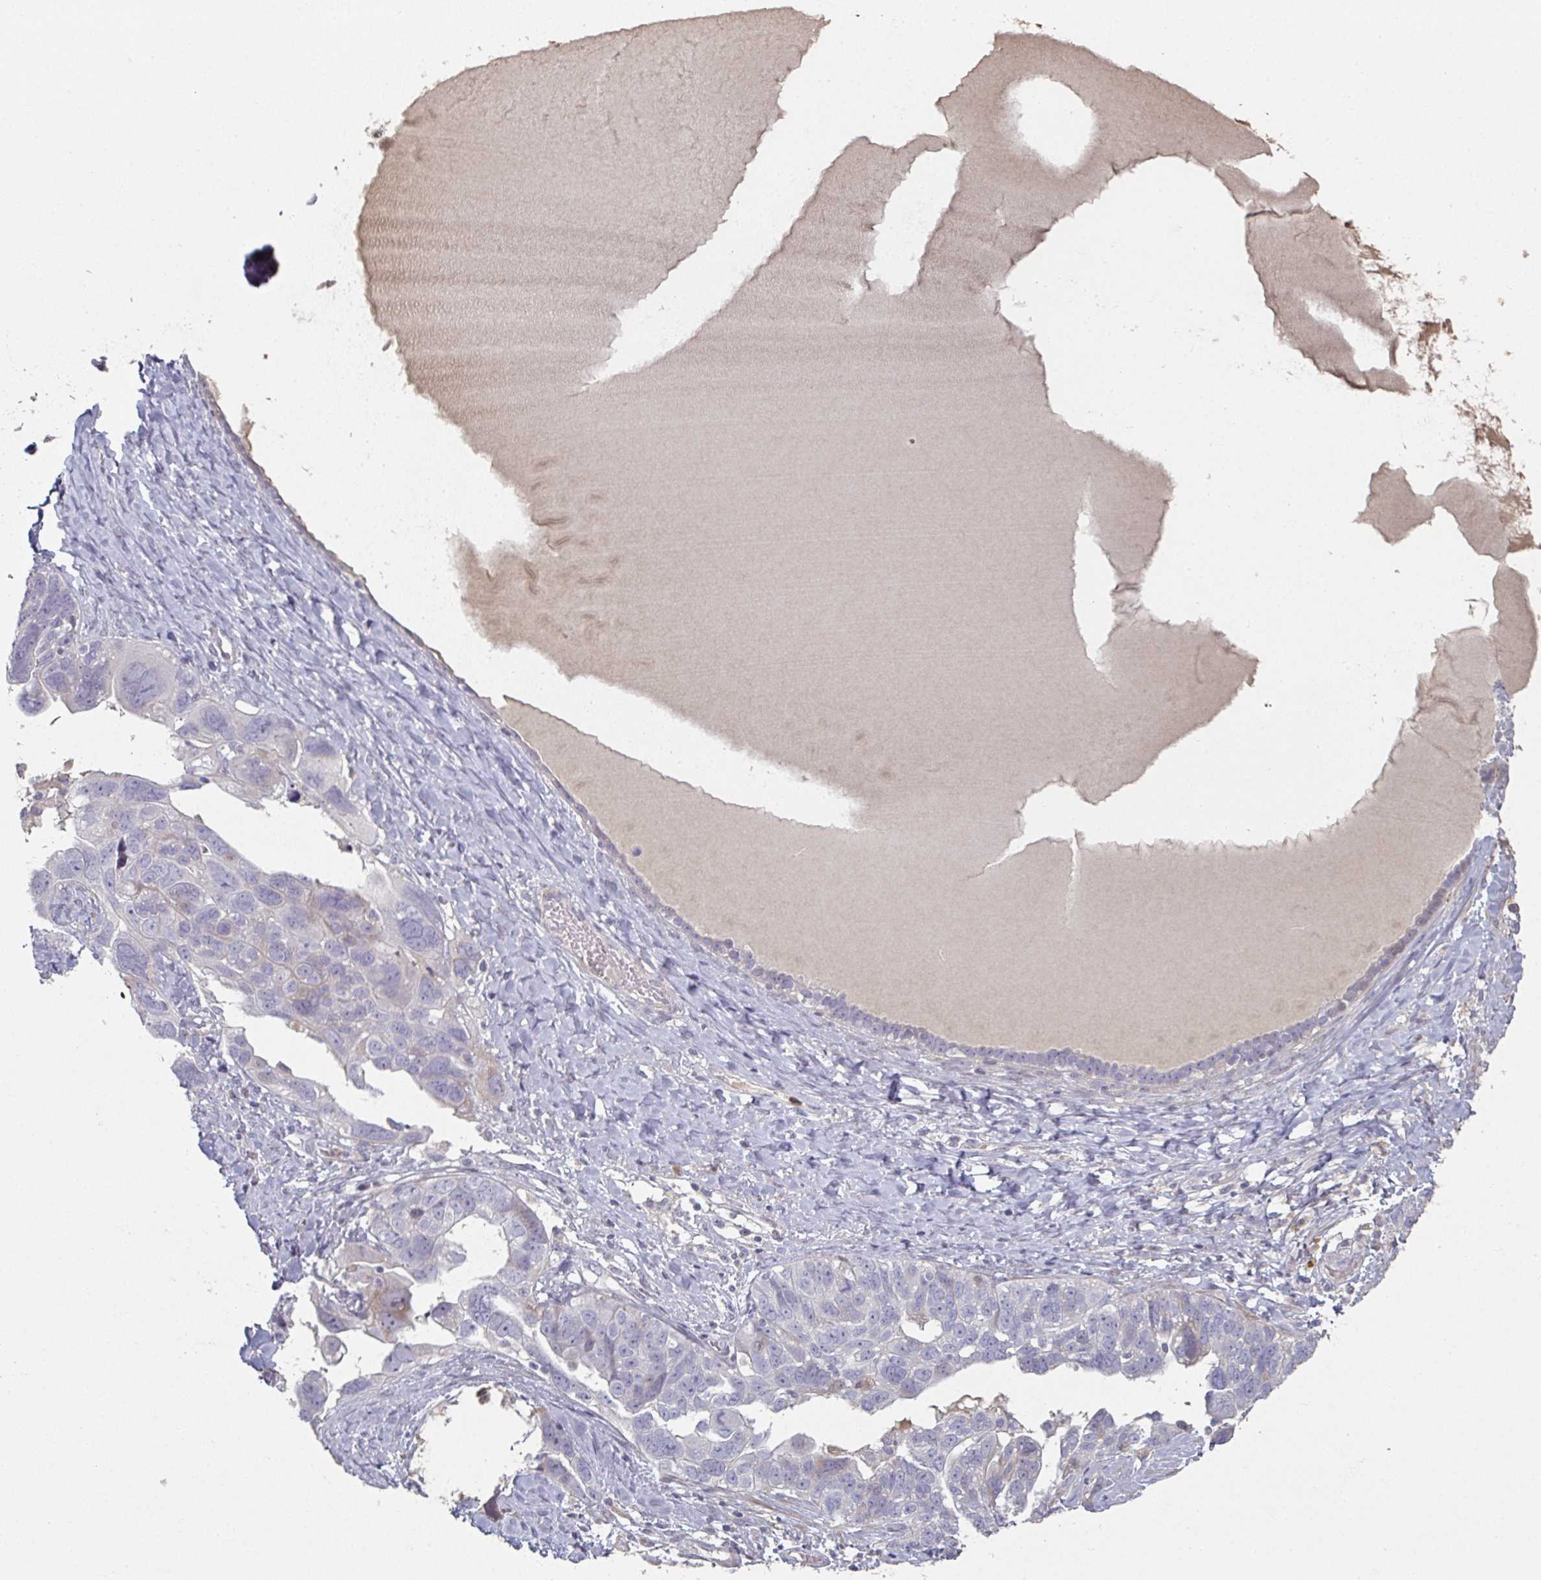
{"staining": {"intensity": "negative", "quantity": "none", "location": "none"}, "tissue": "ovarian cancer", "cell_type": "Tumor cells", "image_type": "cancer", "snomed": [{"axis": "morphology", "description": "Cystadenocarcinoma, serous, NOS"}, {"axis": "topography", "description": "Ovary"}], "caption": "This is an immunohistochemistry image of ovarian cancer. There is no staining in tumor cells.", "gene": "A1CF", "patient": {"sex": "female", "age": 79}}